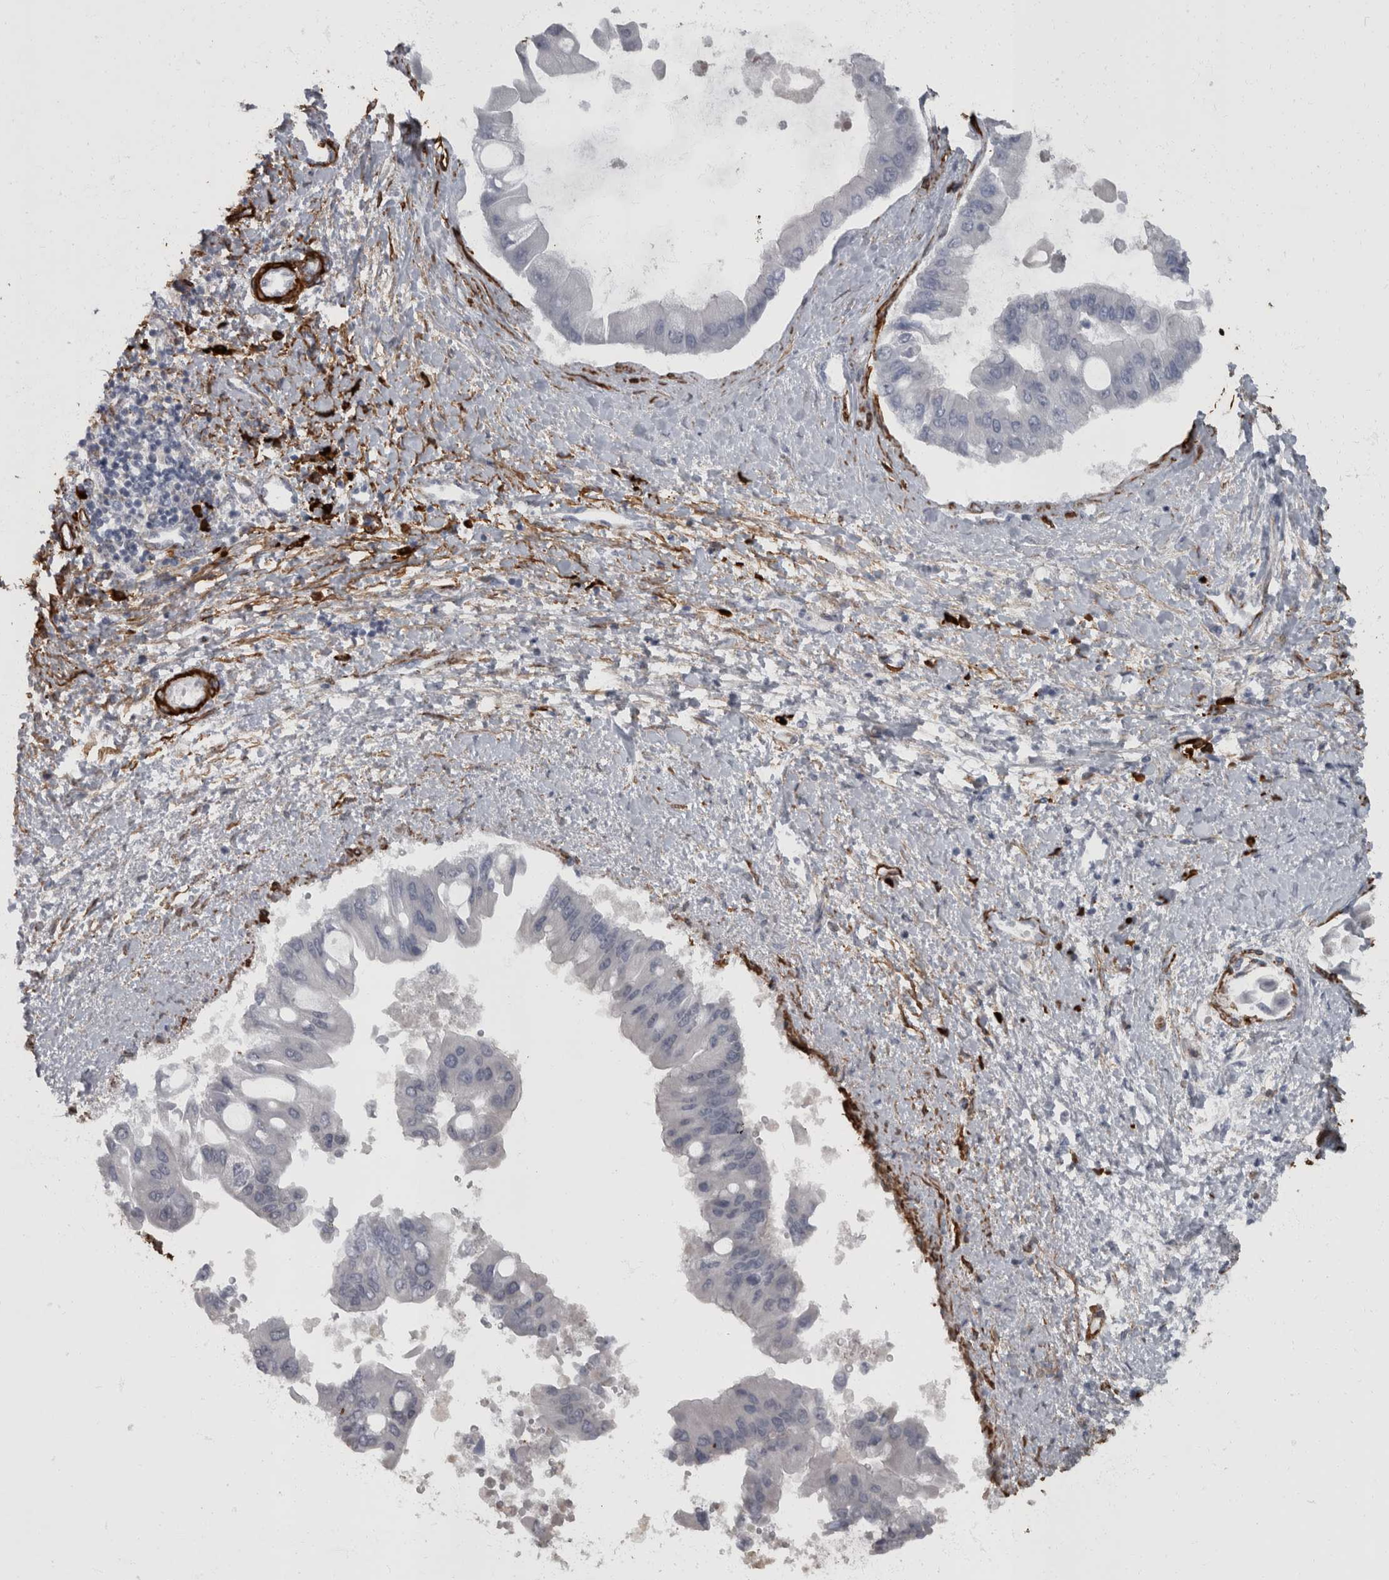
{"staining": {"intensity": "negative", "quantity": "none", "location": "none"}, "tissue": "liver cancer", "cell_type": "Tumor cells", "image_type": "cancer", "snomed": [{"axis": "morphology", "description": "Cholangiocarcinoma"}, {"axis": "topography", "description": "Liver"}], "caption": "Cholangiocarcinoma (liver) was stained to show a protein in brown. There is no significant staining in tumor cells.", "gene": "MASTL", "patient": {"sex": "male", "age": 50}}